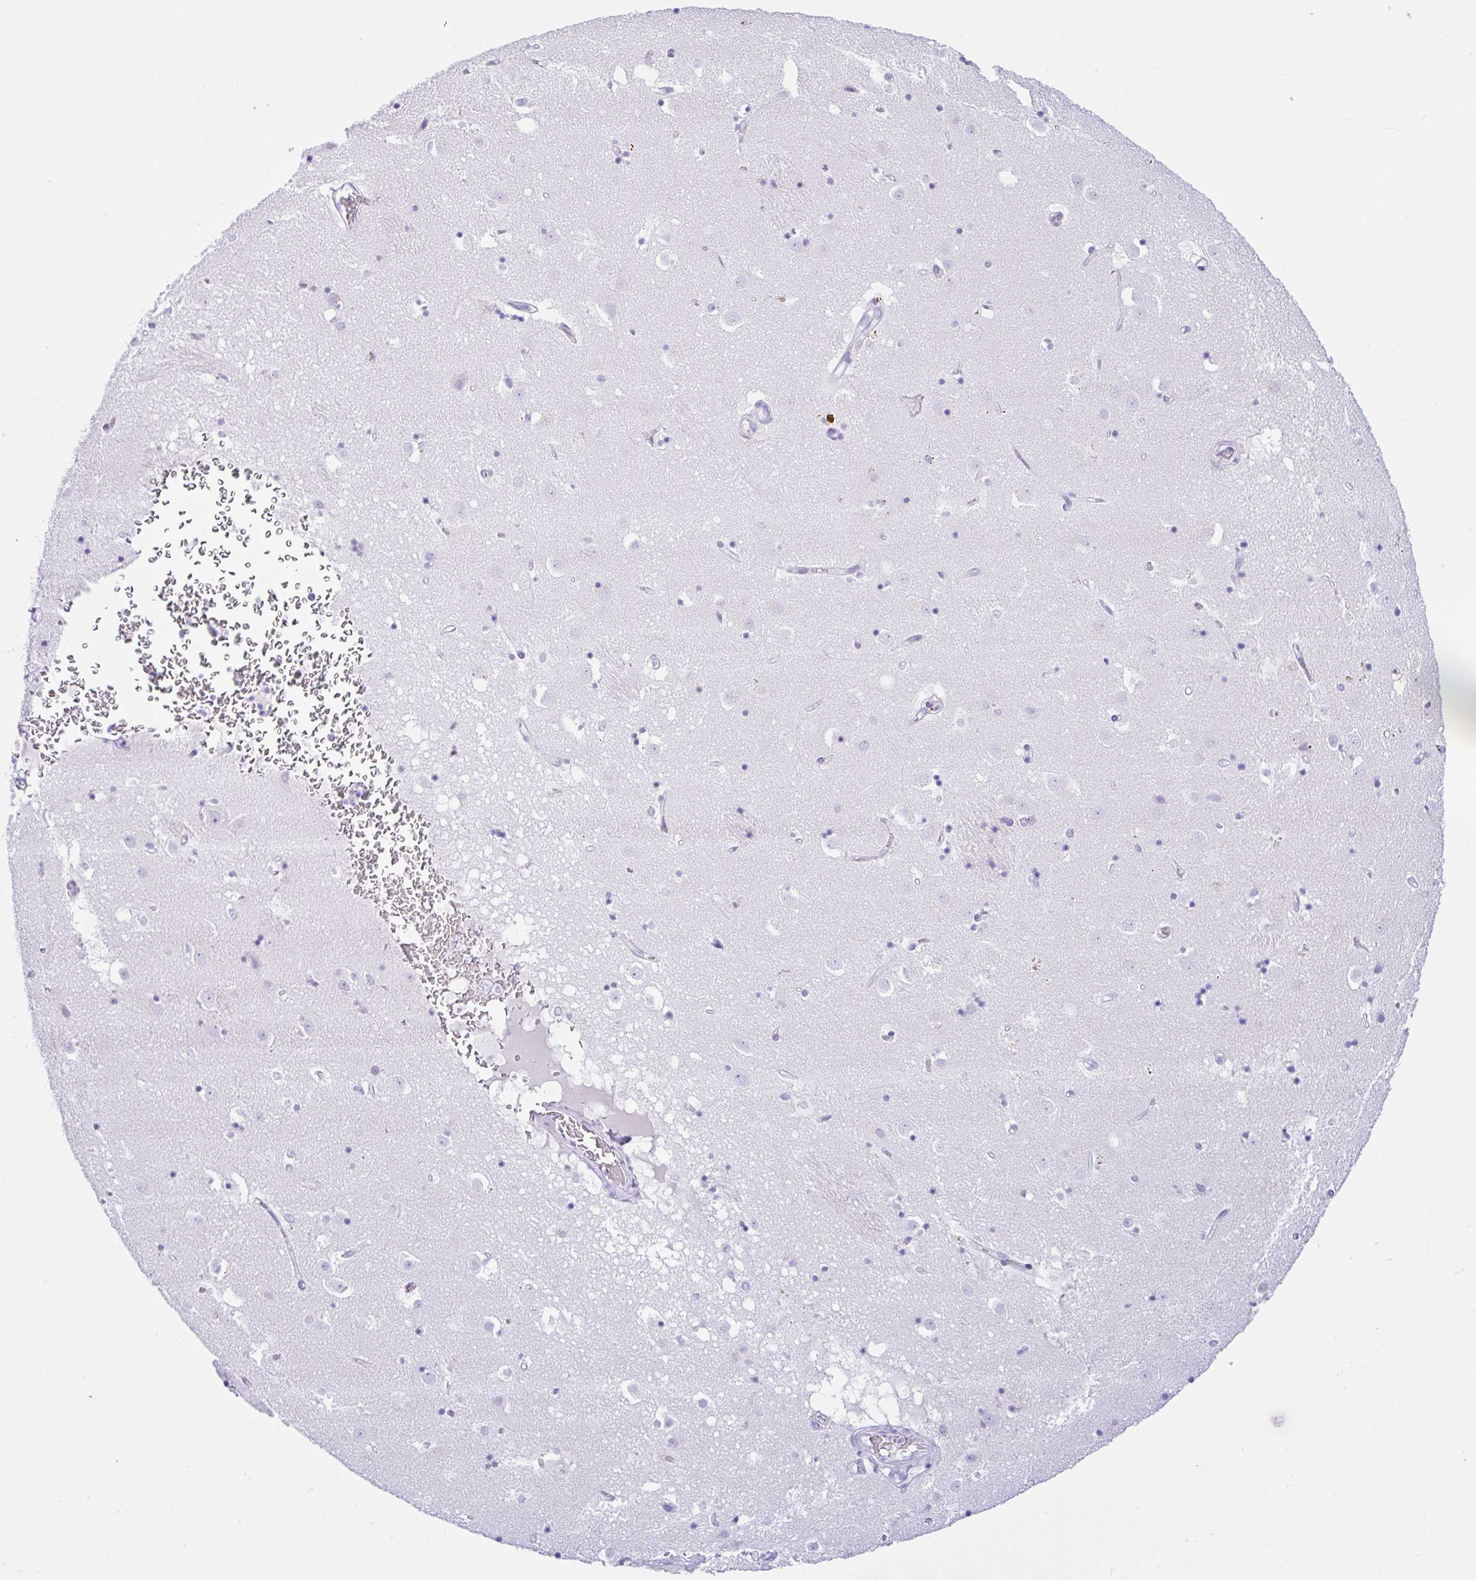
{"staining": {"intensity": "negative", "quantity": "none", "location": "none"}, "tissue": "caudate", "cell_type": "Glial cells", "image_type": "normal", "snomed": [{"axis": "morphology", "description": "Normal tissue, NOS"}, {"axis": "topography", "description": "Lateral ventricle wall"}], "caption": "Unremarkable caudate was stained to show a protein in brown. There is no significant positivity in glial cells.", "gene": "RRM2", "patient": {"sex": "male", "age": 58}}